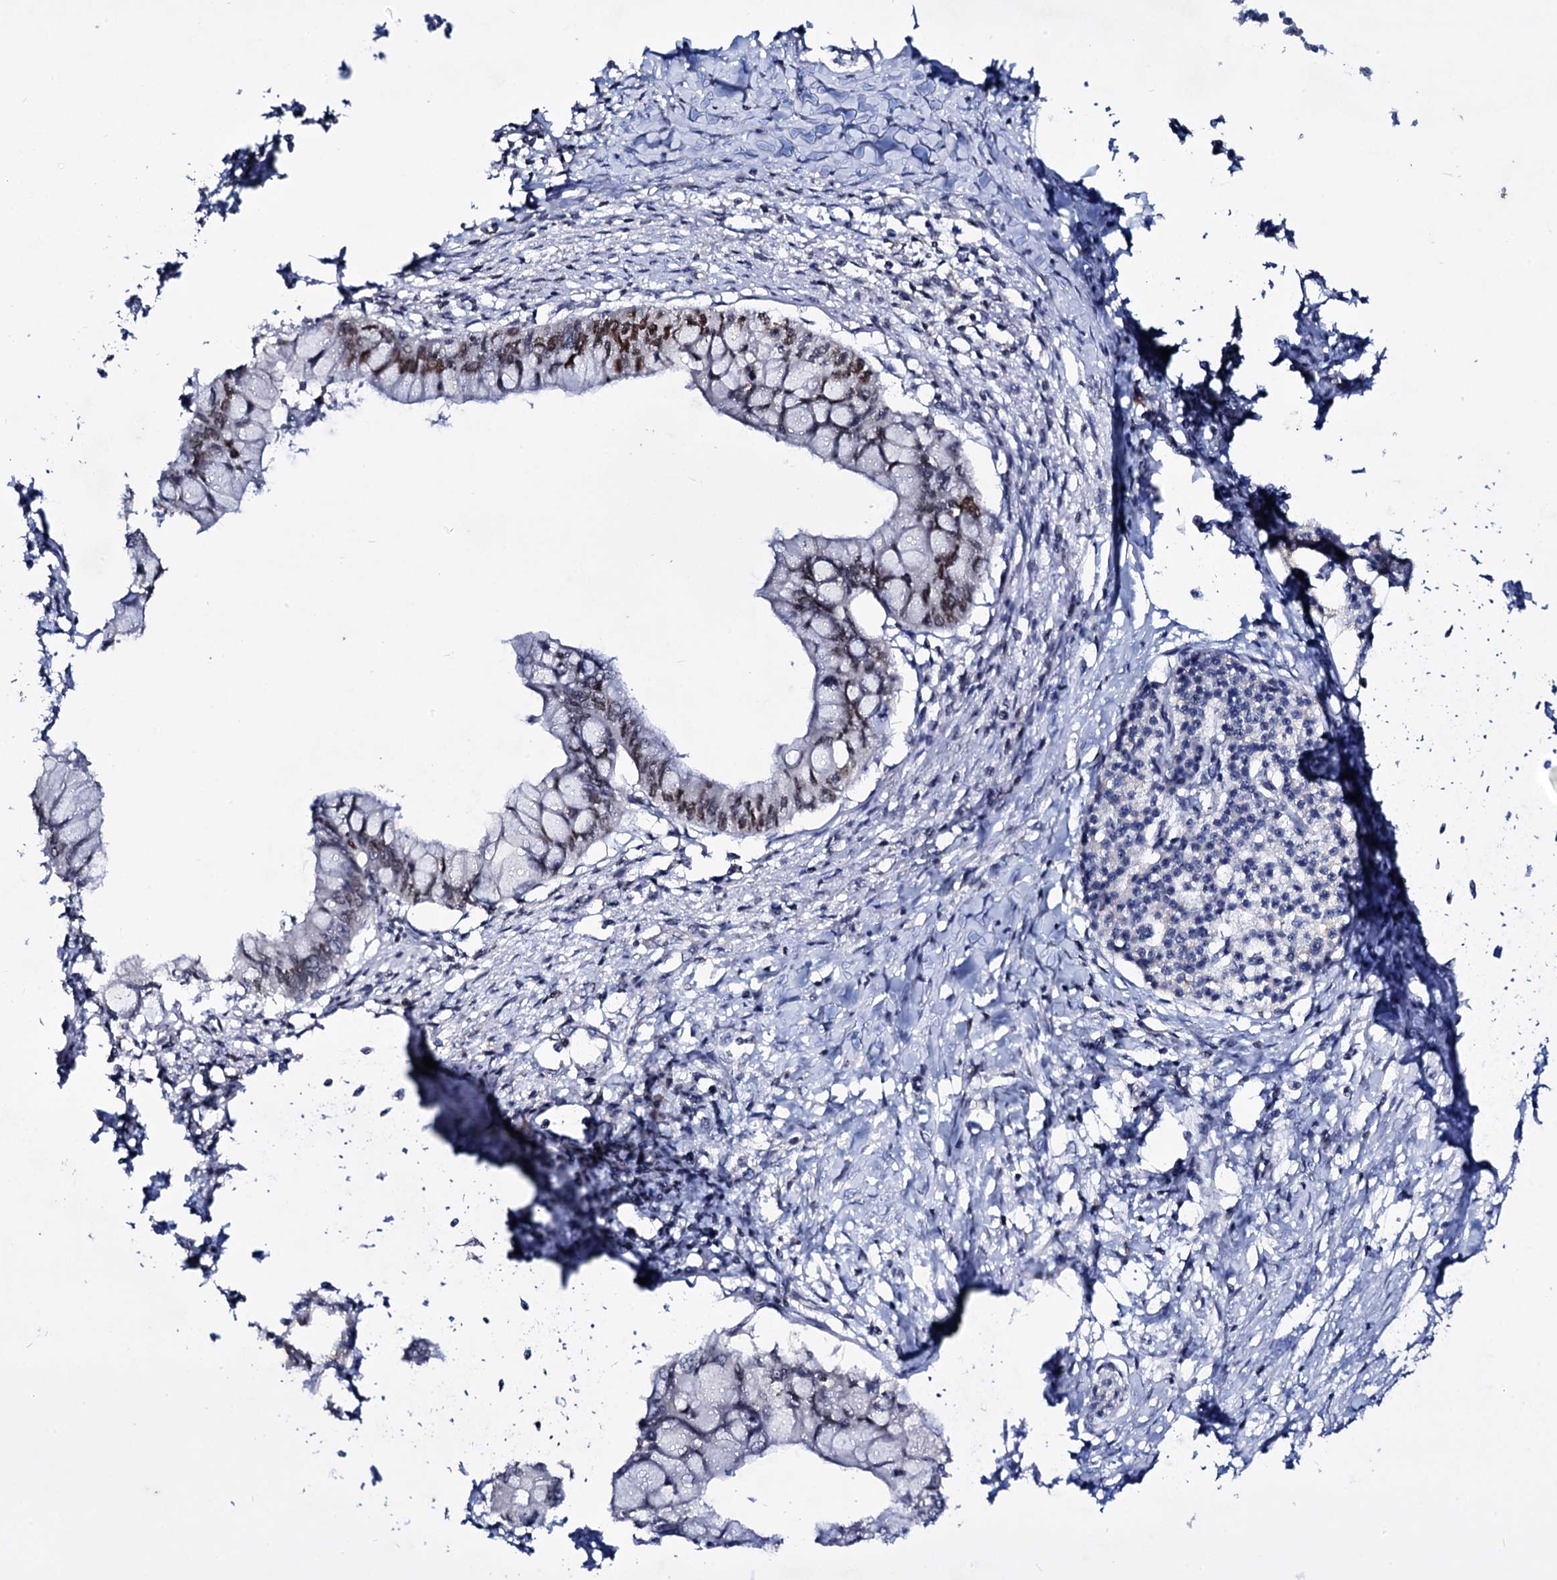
{"staining": {"intensity": "moderate", "quantity": "25%-75%", "location": "nuclear"}, "tissue": "pancreatic cancer", "cell_type": "Tumor cells", "image_type": "cancer", "snomed": [{"axis": "morphology", "description": "Adenocarcinoma, NOS"}, {"axis": "topography", "description": "Pancreas"}], "caption": "The immunohistochemical stain shows moderate nuclear positivity in tumor cells of pancreatic cancer (adenocarcinoma) tissue. (brown staining indicates protein expression, while blue staining denotes nuclei).", "gene": "SMCHD1", "patient": {"sex": "male", "age": 48}}